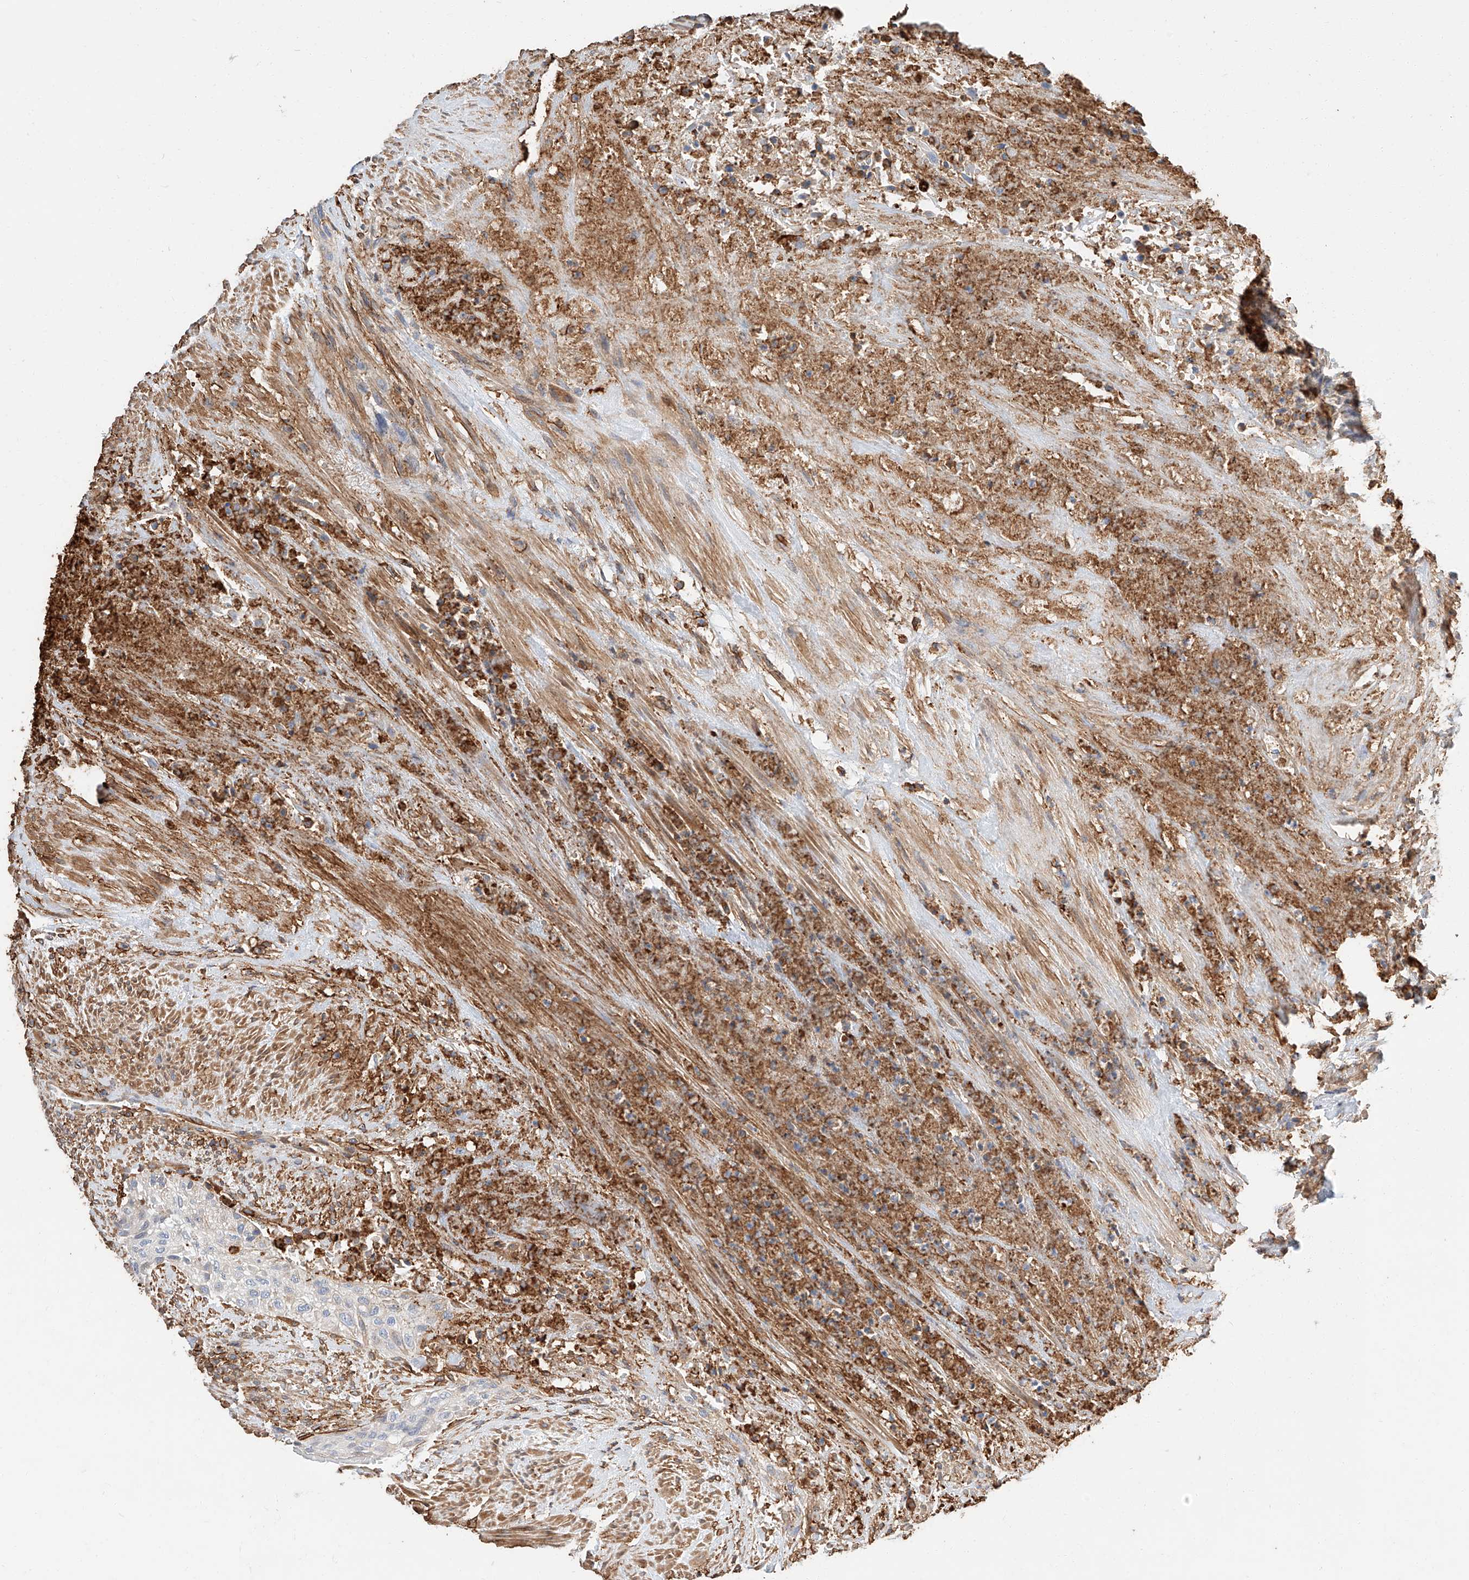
{"staining": {"intensity": "negative", "quantity": "none", "location": "none"}, "tissue": "urothelial cancer", "cell_type": "Tumor cells", "image_type": "cancer", "snomed": [{"axis": "morphology", "description": "Urothelial carcinoma, High grade"}, {"axis": "topography", "description": "Urinary bladder"}], "caption": "Urothelial cancer was stained to show a protein in brown. There is no significant expression in tumor cells.", "gene": "WFS1", "patient": {"sex": "male", "age": 35}}